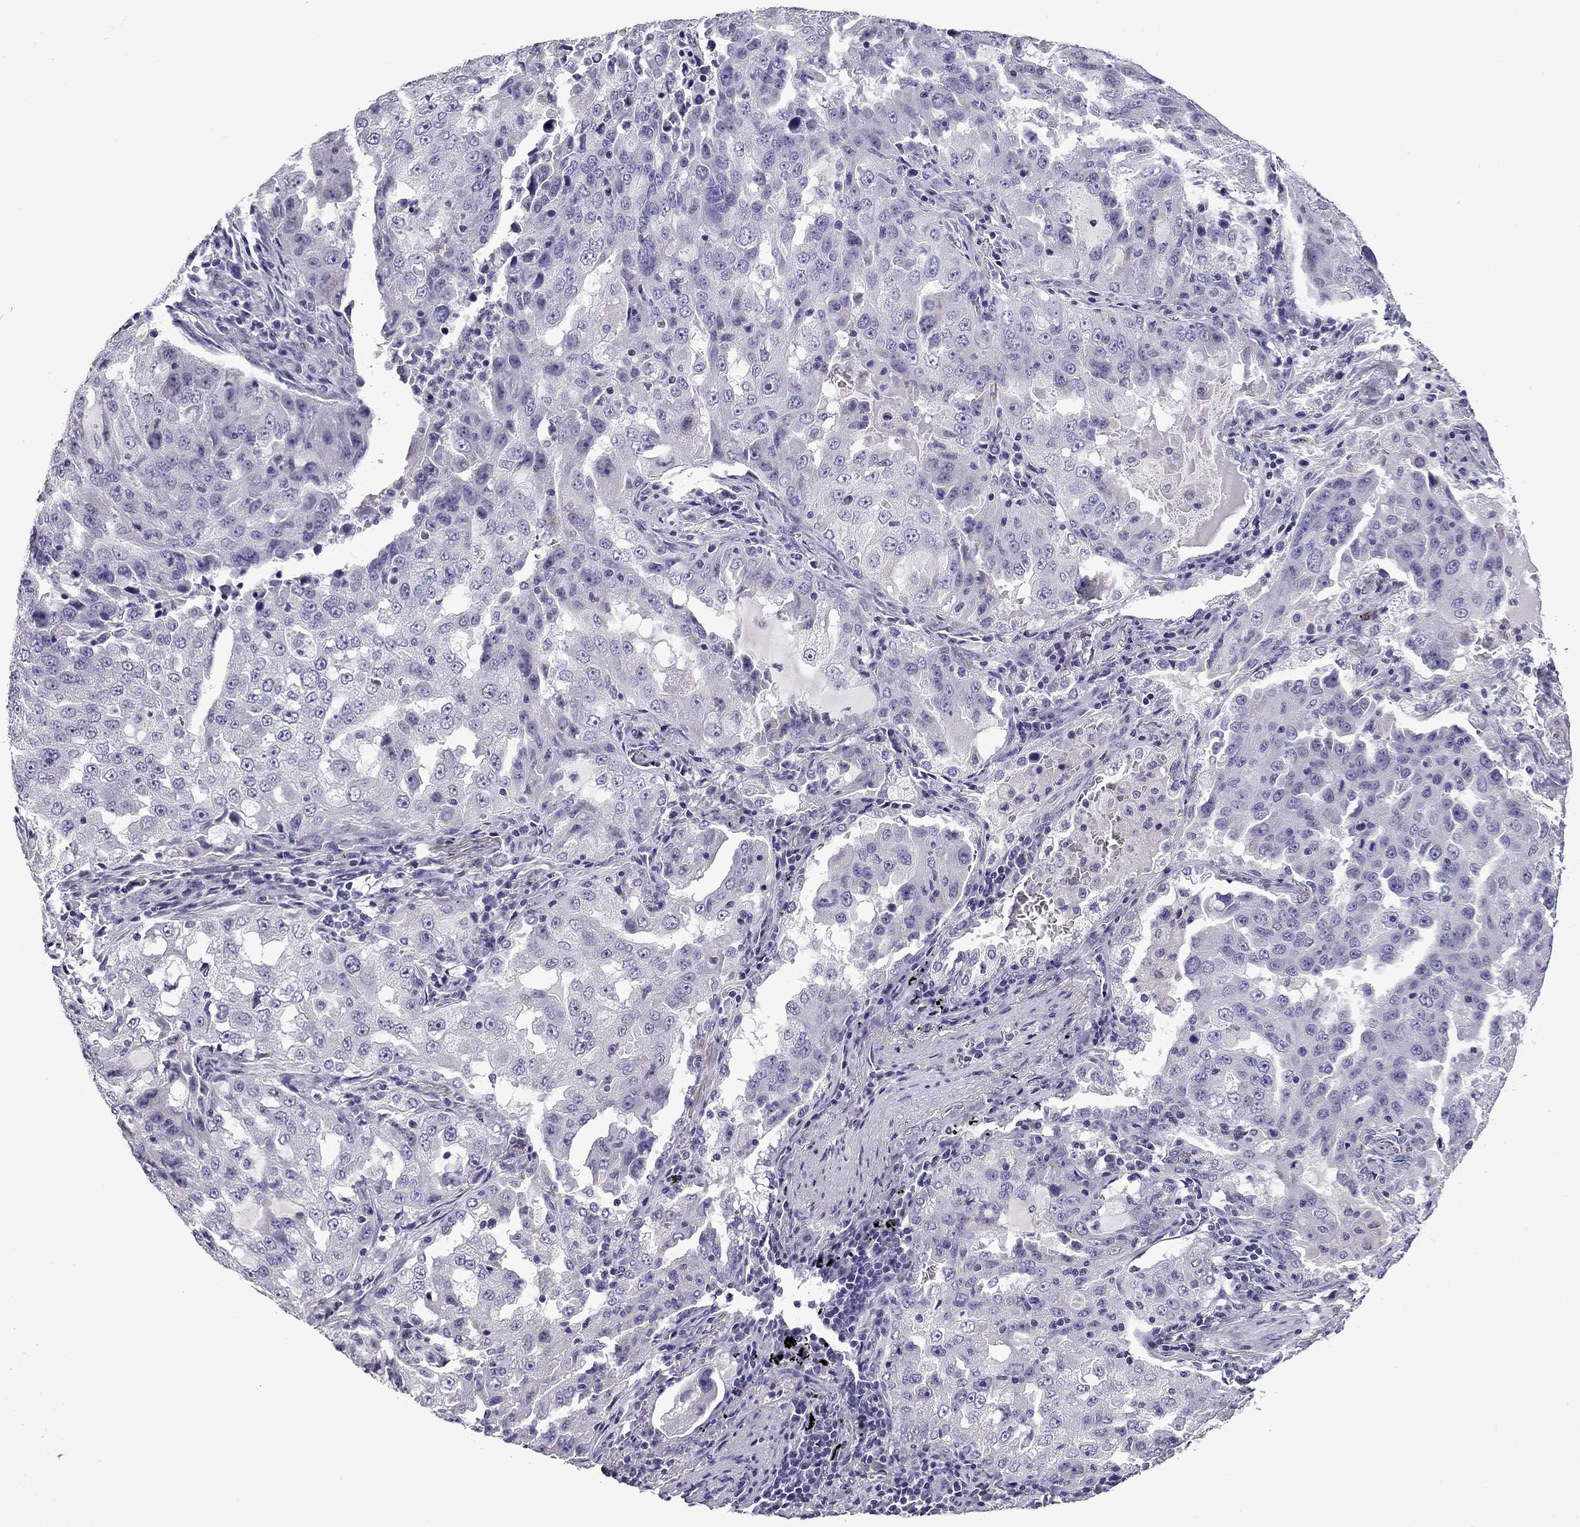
{"staining": {"intensity": "negative", "quantity": "none", "location": "none"}, "tissue": "lung cancer", "cell_type": "Tumor cells", "image_type": "cancer", "snomed": [{"axis": "morphology", "description": "Adenocarcinoma, NOS"}, {"axis": "topography", "description": "Lung"}], "caption": "The IHC histopathology image has no significant expression in tumor cells of lung cancer (adenocarcinoma) tissue. Nuclei are stained in blue.", "gene": "TTN", "patient": {"sex": "female", "age": 61}}